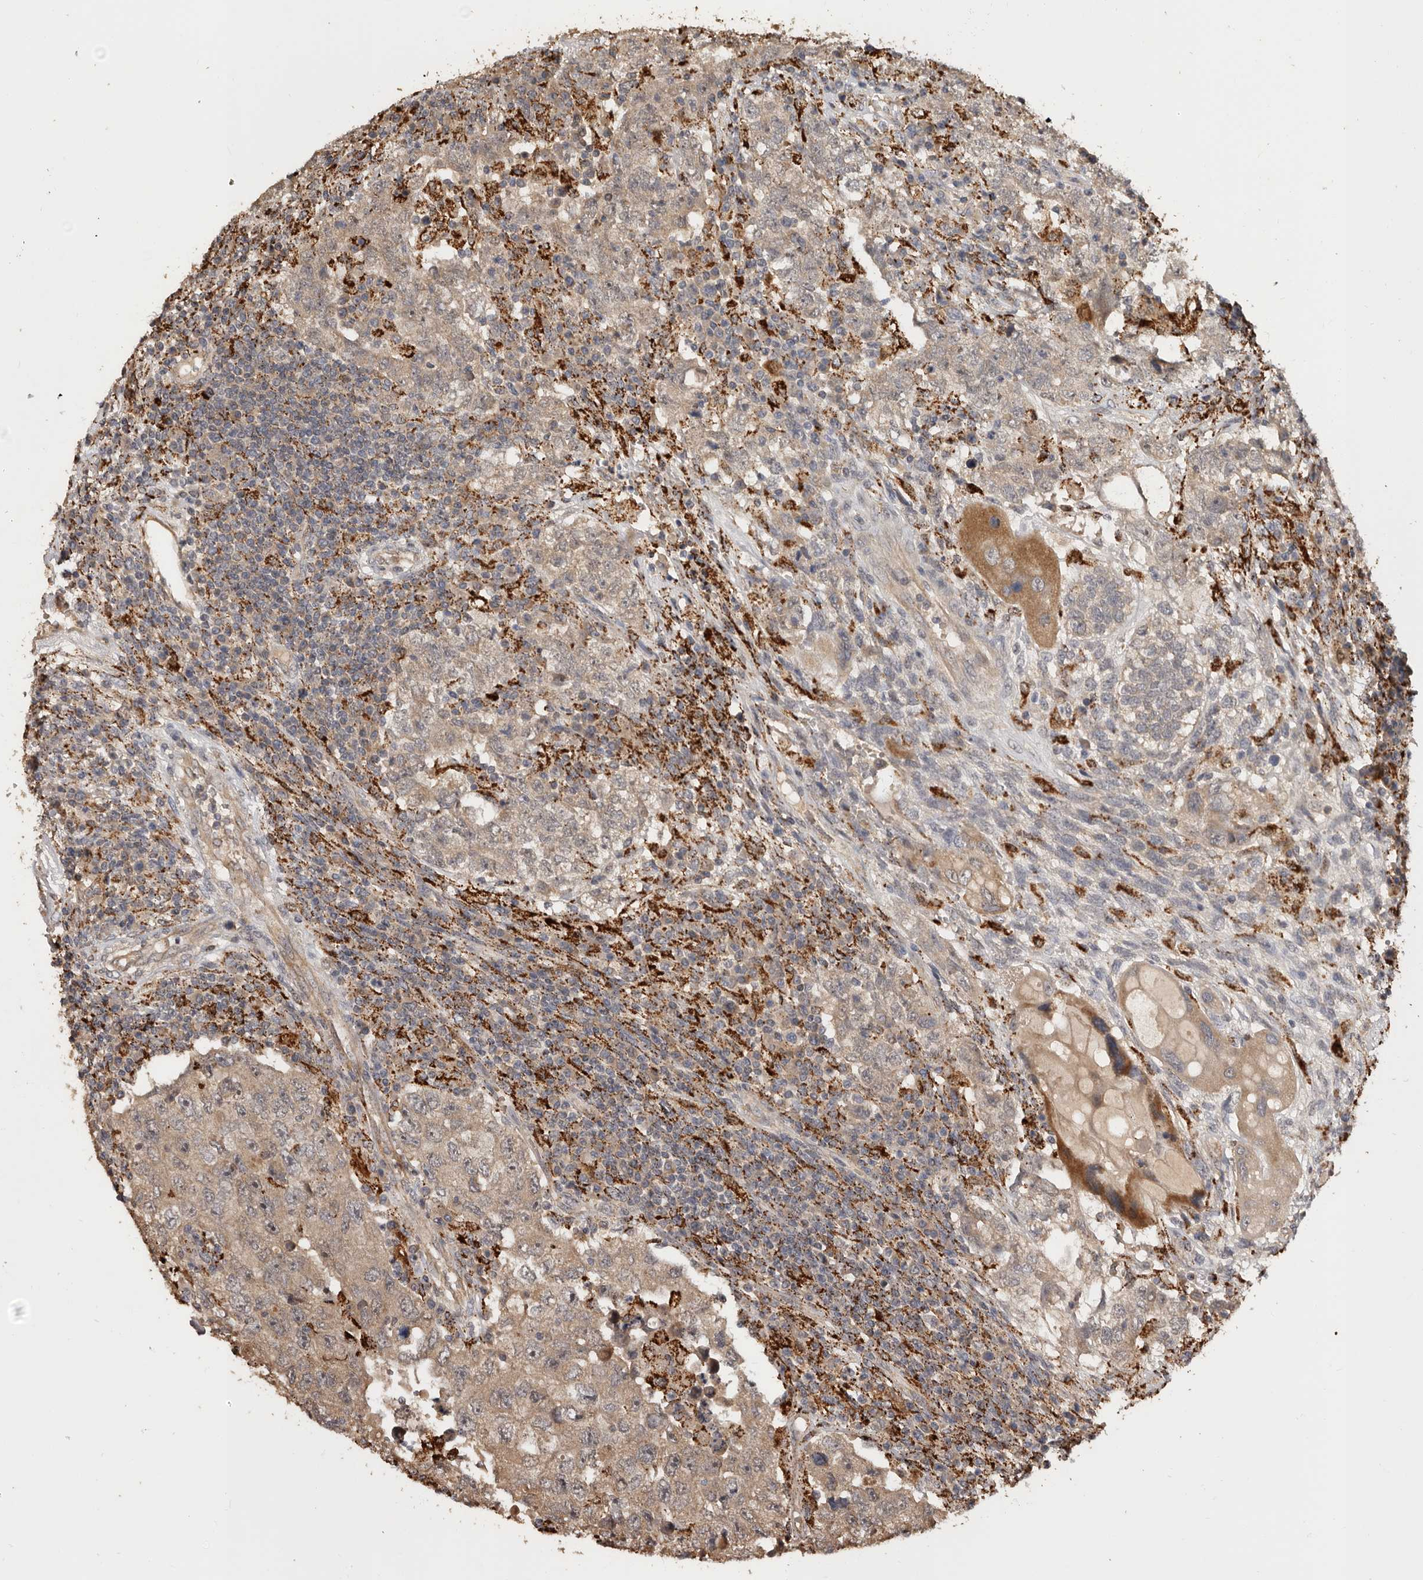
{"staining": {"intensity": "weak", "quantity": ">75%", "location": "cytoplasmic/membranous"}, "tissue": "testis cancer", "cell_type": "Tumor cells", "image_type": "cancer", "snomed": [{"axis": "morphology", "description": "Carcinoma, Embryonal, NOS"}, {"axis": "topography", "description": "Testis"}], "caption": "Brown immunohistochemical staining in human testis cancer demonstrates weak cytoplasmic/membranous expression in about >75% of tumor cells. (brown staining indicates protein expression, while blue staining denotes nuclei).", "gene": "AKAP7", "patient": {"sex": "male", "age": 26}}